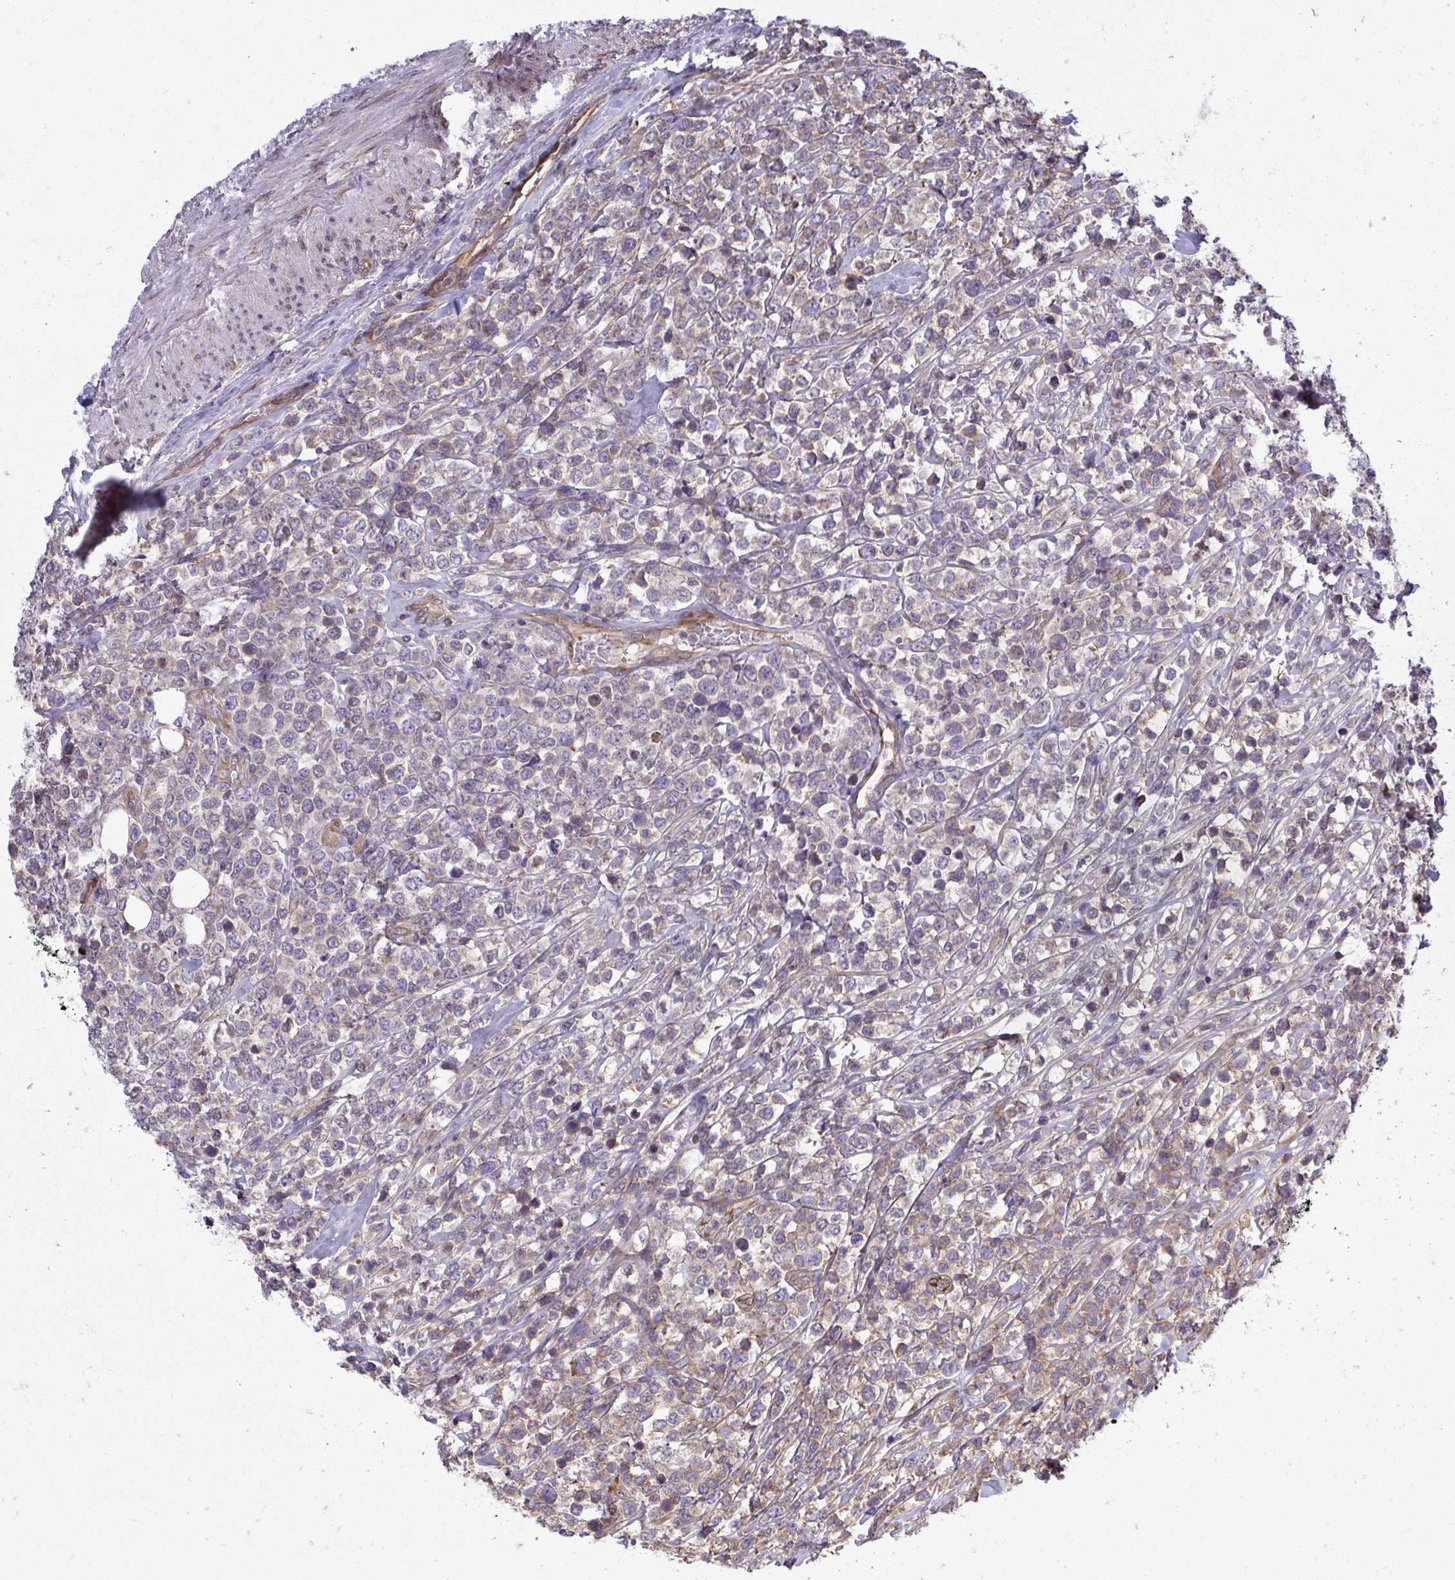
{"staining": {"intensity": "weak", "quantity": "25%-75%", "location": "cytoplasmic/membranous"}, "tissue": "lymphoma", "cell_type": "Tumor cells", "image_type": "cancer", "snomed": [{"axis": "morphology", "description": "Malignant lymphoma, non-Hodgkin's type, High grade"}, {"axis": "topography", "description": "Soft tissue"}], "caption": "Tumor cells demonstrate weak cytoplasmic/membranous expression in approximately 25%-75% of cells in malignant lymphoma, non-Hodgkin's type (high-grade).", "gene": "FUT10", "patient": {"sex": "female", "age": 56}}